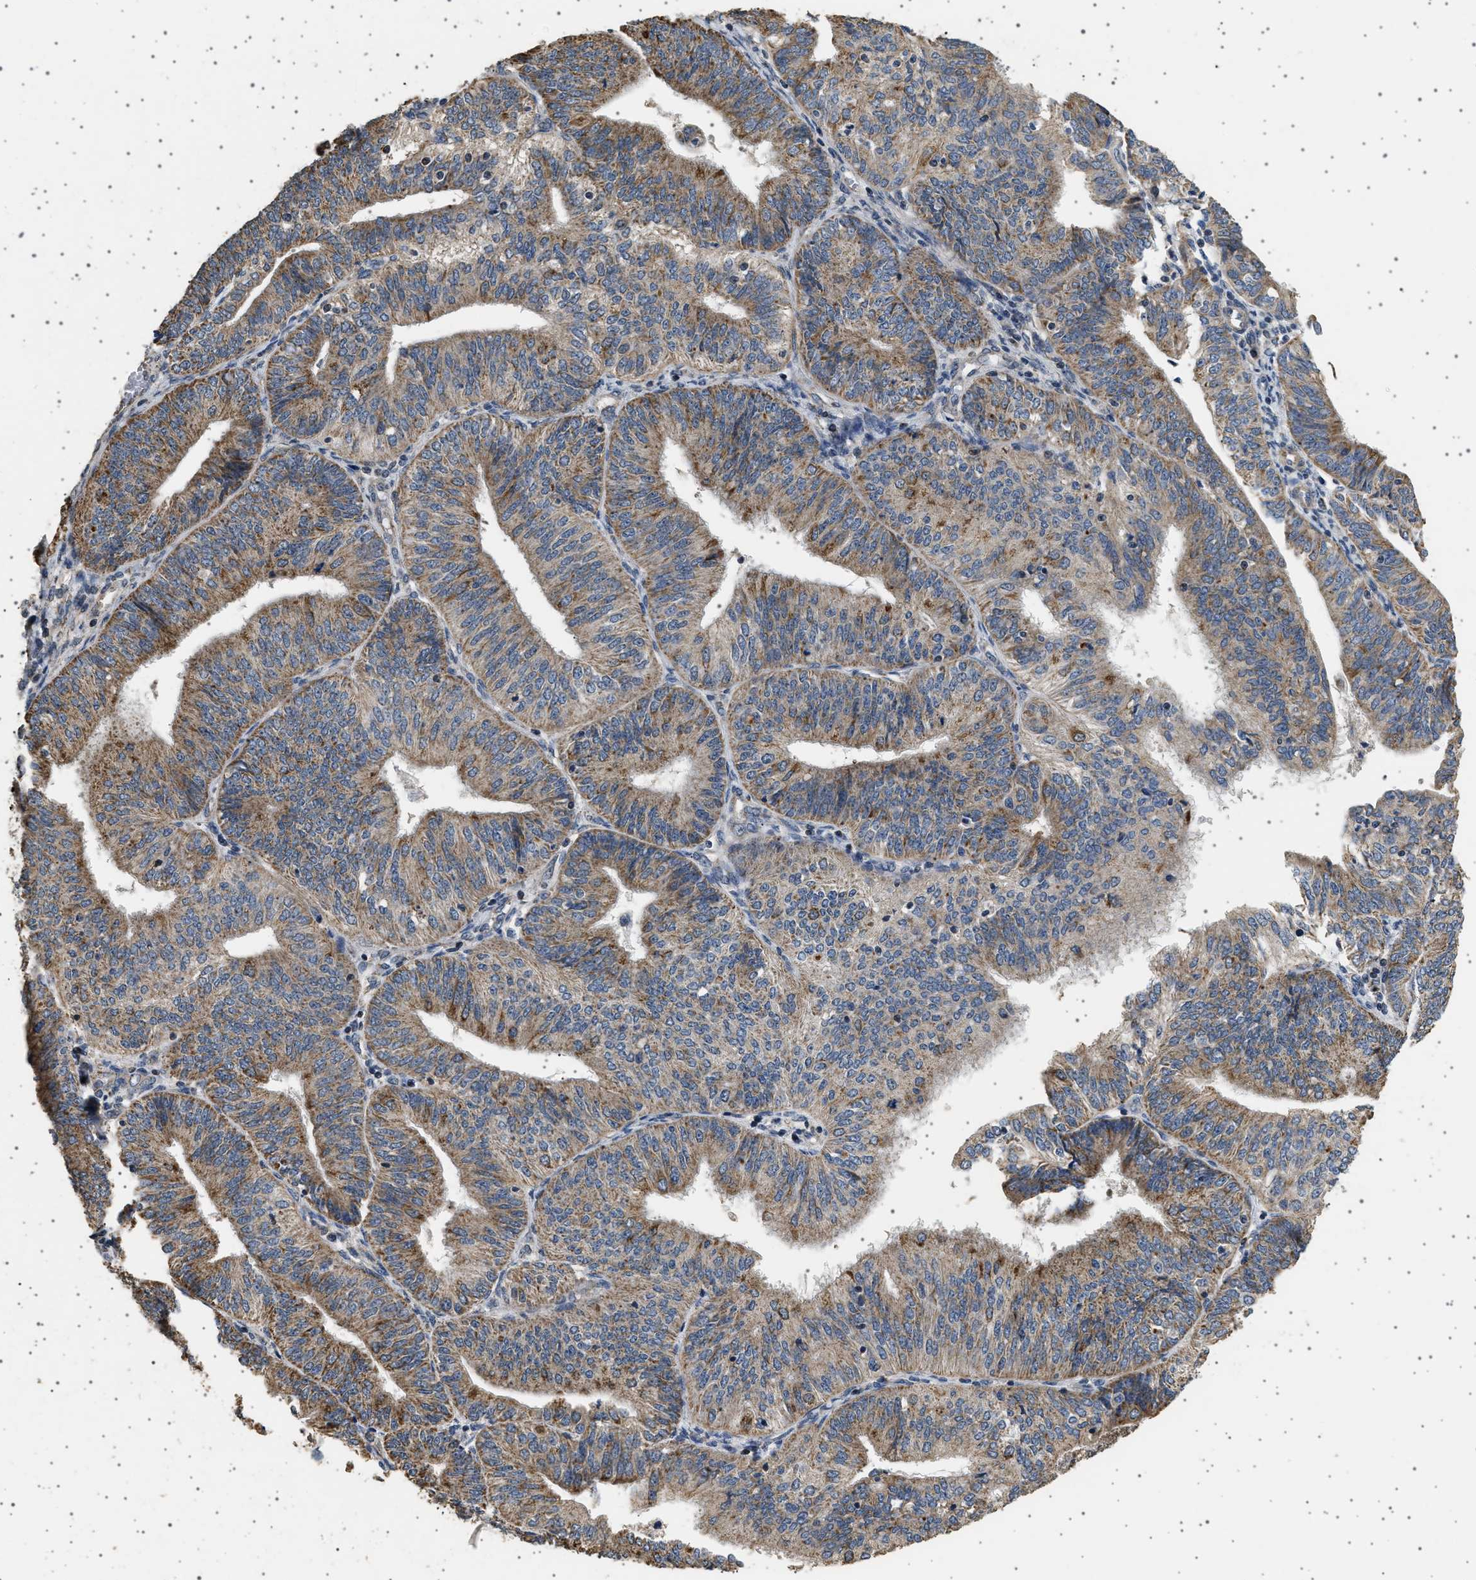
{"staining": {"intensity": "moderate", "quantity": ">75%", "location": "cytoplasmic/membranous"}, "tissue": "endometrial cancer", "cell_type": "Tumor cells", "image_type": "cancer", "snomed": [{"axis": "morphology", "description": "Adenocarcinoma, NOS"}, {"axis": "topography", "description": "Endometrium"}], "caption": "Endometrial cancer (adenocarcinoma) stained with immunohistochemistry (IHC) displays moderate cytoplasmic/membranous expression in approximately >75% of tumor cells.", "gene": "KCNA4", "patient": {"sex": "female", "age": 58}}